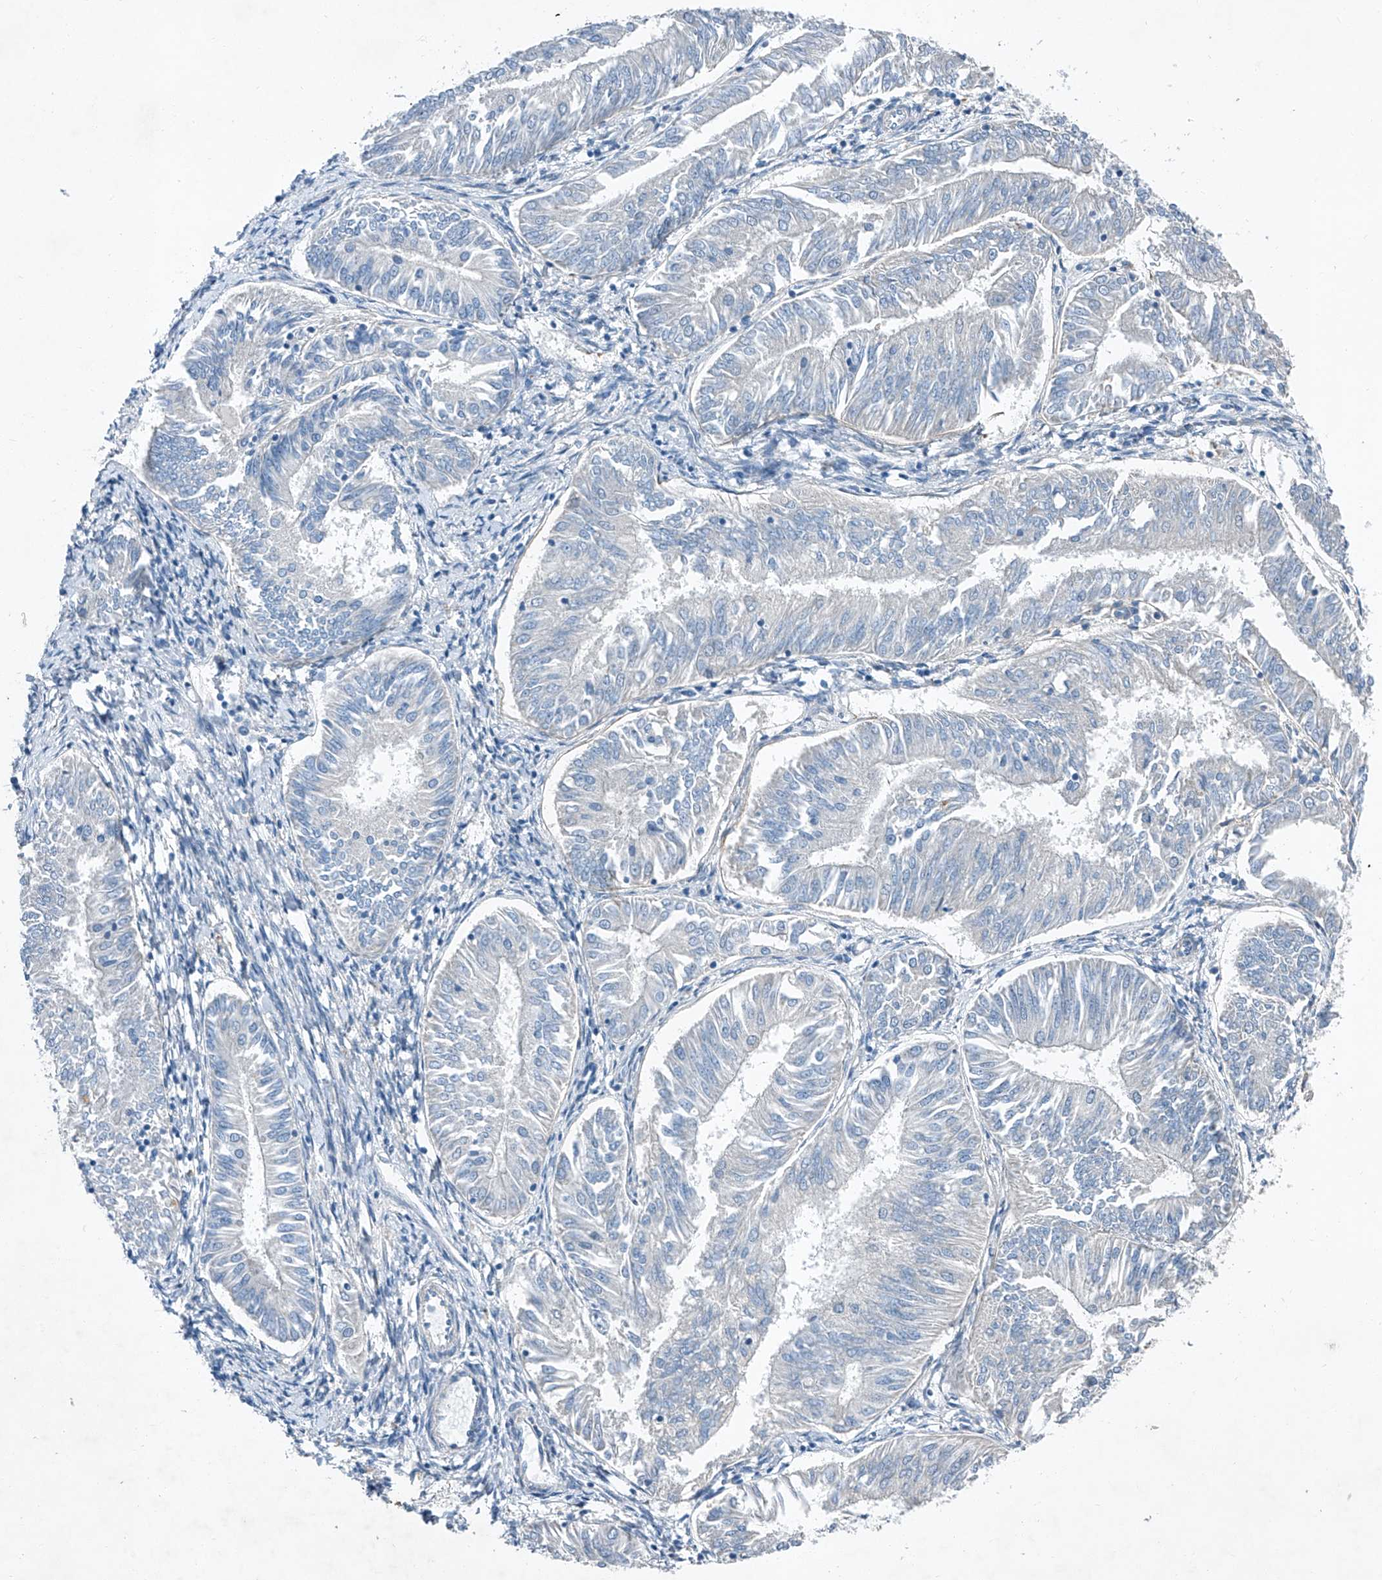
{"staining": {"intensity": "negative", "quantity": "none", "location": "none"}, "tissue": "endometrial cancer", "cell_type": "Tumor cells", "image_type": "cancer", "snomed": [{"axis": "morphology", "description": "Adenocarcinoma, NOS"}, {"axis": "topography", "description": "Endometrium"}], "caption": "Immunohistochemistry of human adenocarcinoma (endometrial) displays no expression in tumor cells.", "gene": "MDGA1", "patient": {"sex": "female", "age": 58}}